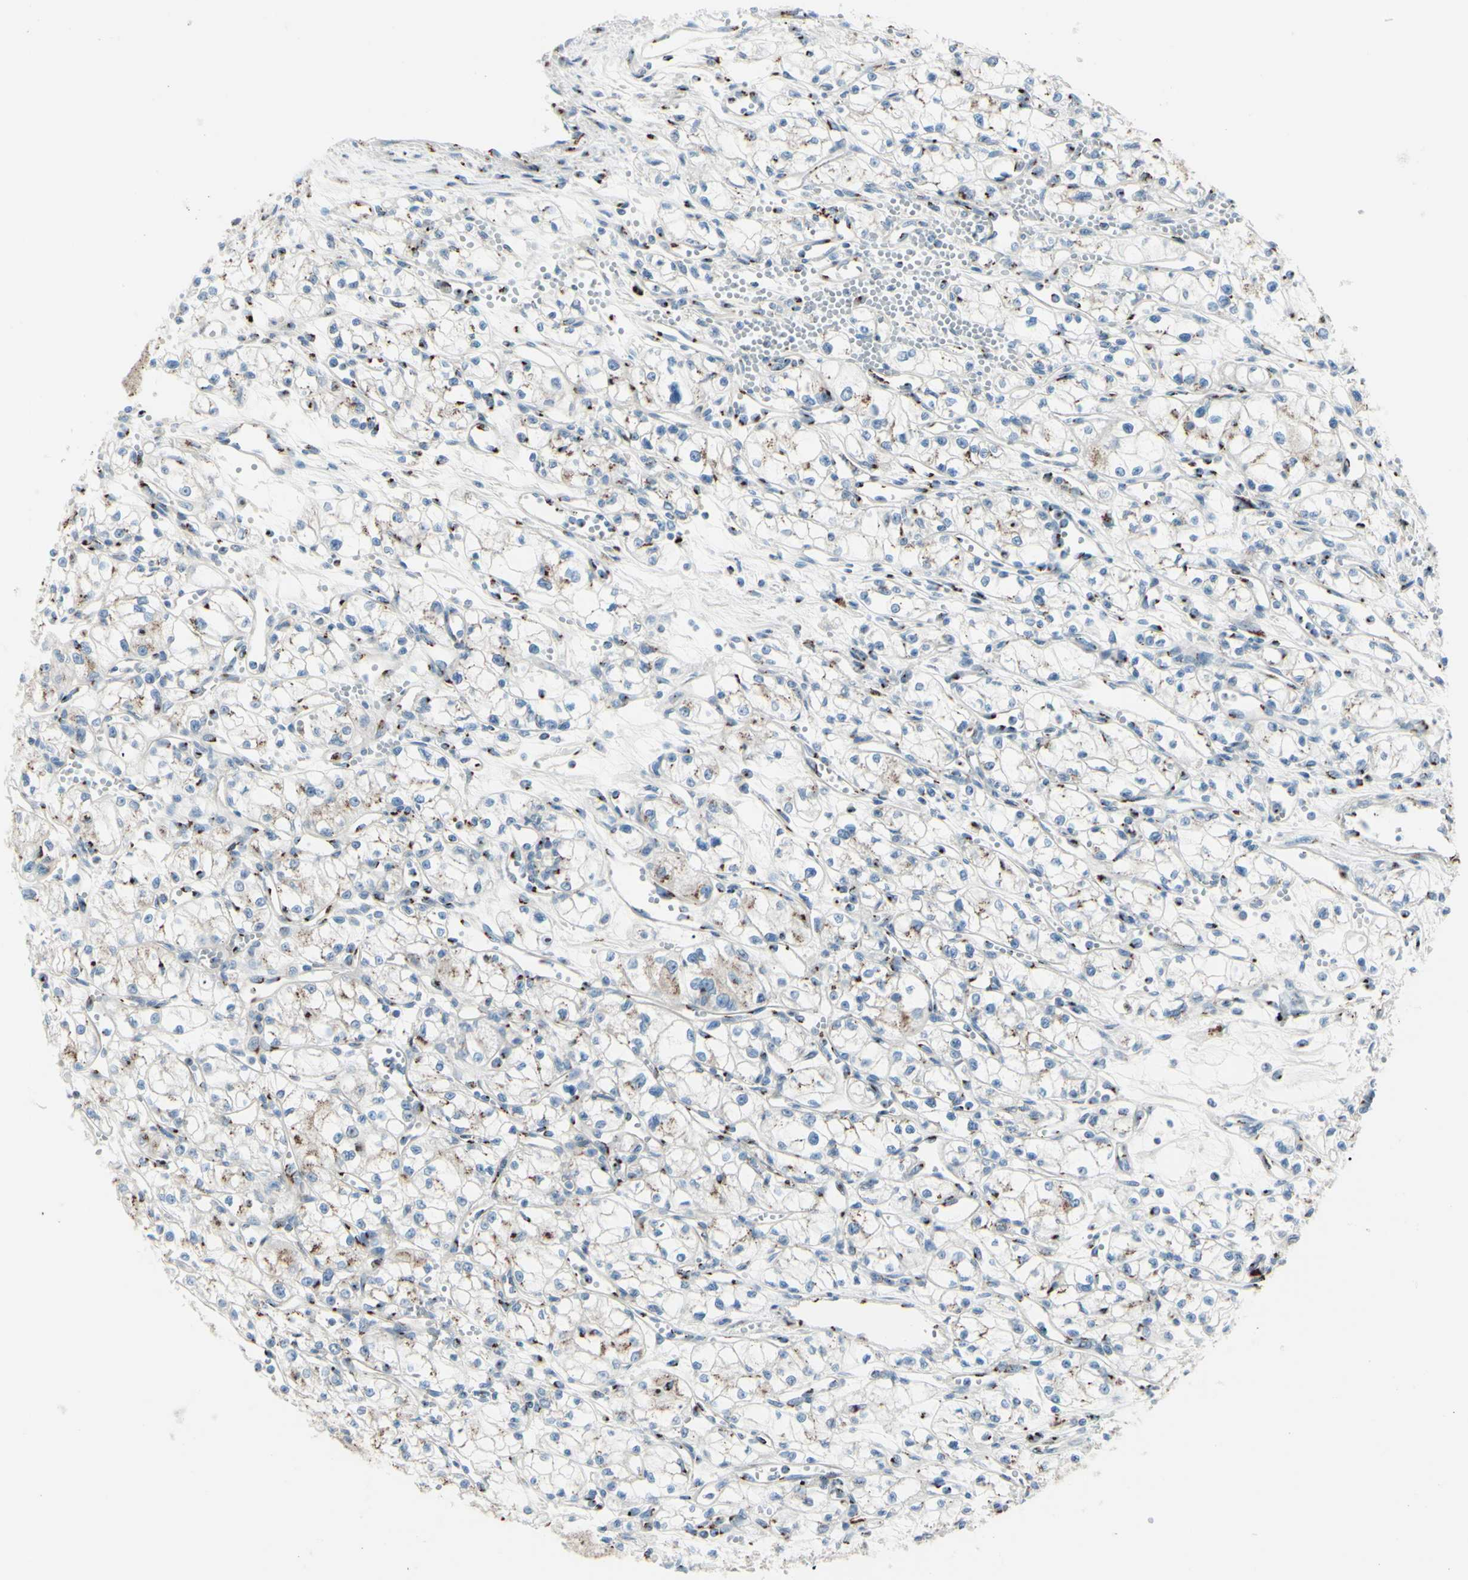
{"staining": {"intensity": "strong", "quantity": "<25%", "location": "cytoplasmic/membranous"}, "tissue": "renal cancer", "cell_type": "Tumor cells", "image_type": "cancer", "snomed": [{"axis": "morphology", "description": "Normal tissue, NOS"}, {"axis": "morphology", "description": "Adenocarcinoma, NOS"}, {"axis": "topography", "description": "Kidney"}], "caption": "Protein staining displays strong cytoplasmic/membranous positivity in approximately <25% of tumor cells in renal adenocarcinoma. The staining was performed using DAB (3,3'-diaminobenzidine), with brown indicating positive protein expression. Nuclei are stained blue with hematoxylin.", "gene": "B4GALT1", "patient": {"sex": "male", "age": 59}}